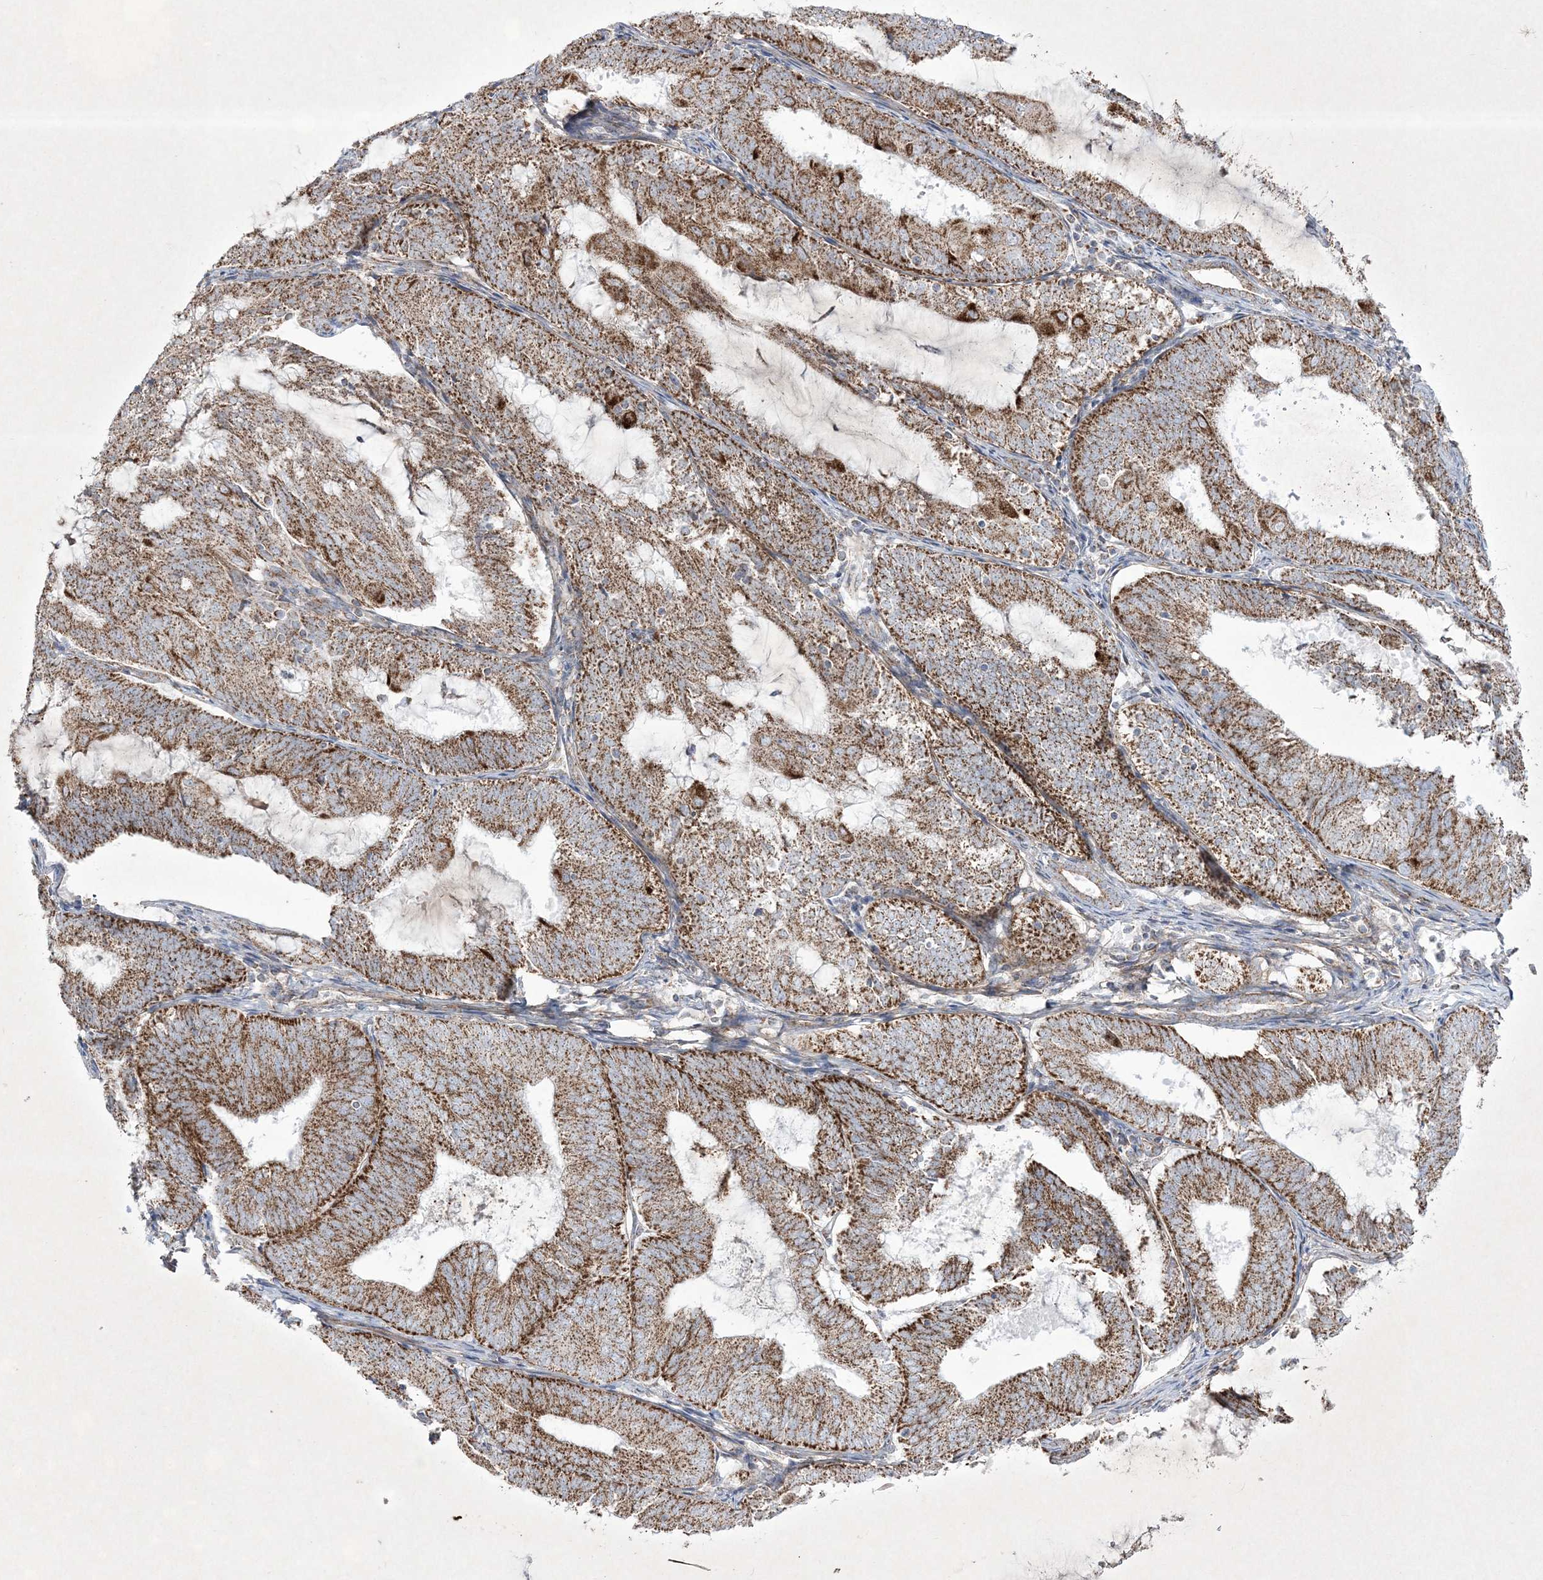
{"staining": {"intensity": "strong", "quantity": ">75%", "location": "cytoplasmic/membranous"}, "tissue": "endometrial cancer", "cell_type": "Tumor cells", "image_type": "cancer", "snomed": [{"axis": "morphology", "description": "Adenocarcinoma, NOS"}, {"axis": "topography", "description": "Endometrium"}], "caption": "Immunohistochemical staining of human endometrial cancer displays high levels of strong cytoplasmic/membranous protein positivity in about >75% of tumor cells.", "gene": "RICTOR", "patient": {"sex": "female", "age": 81}}